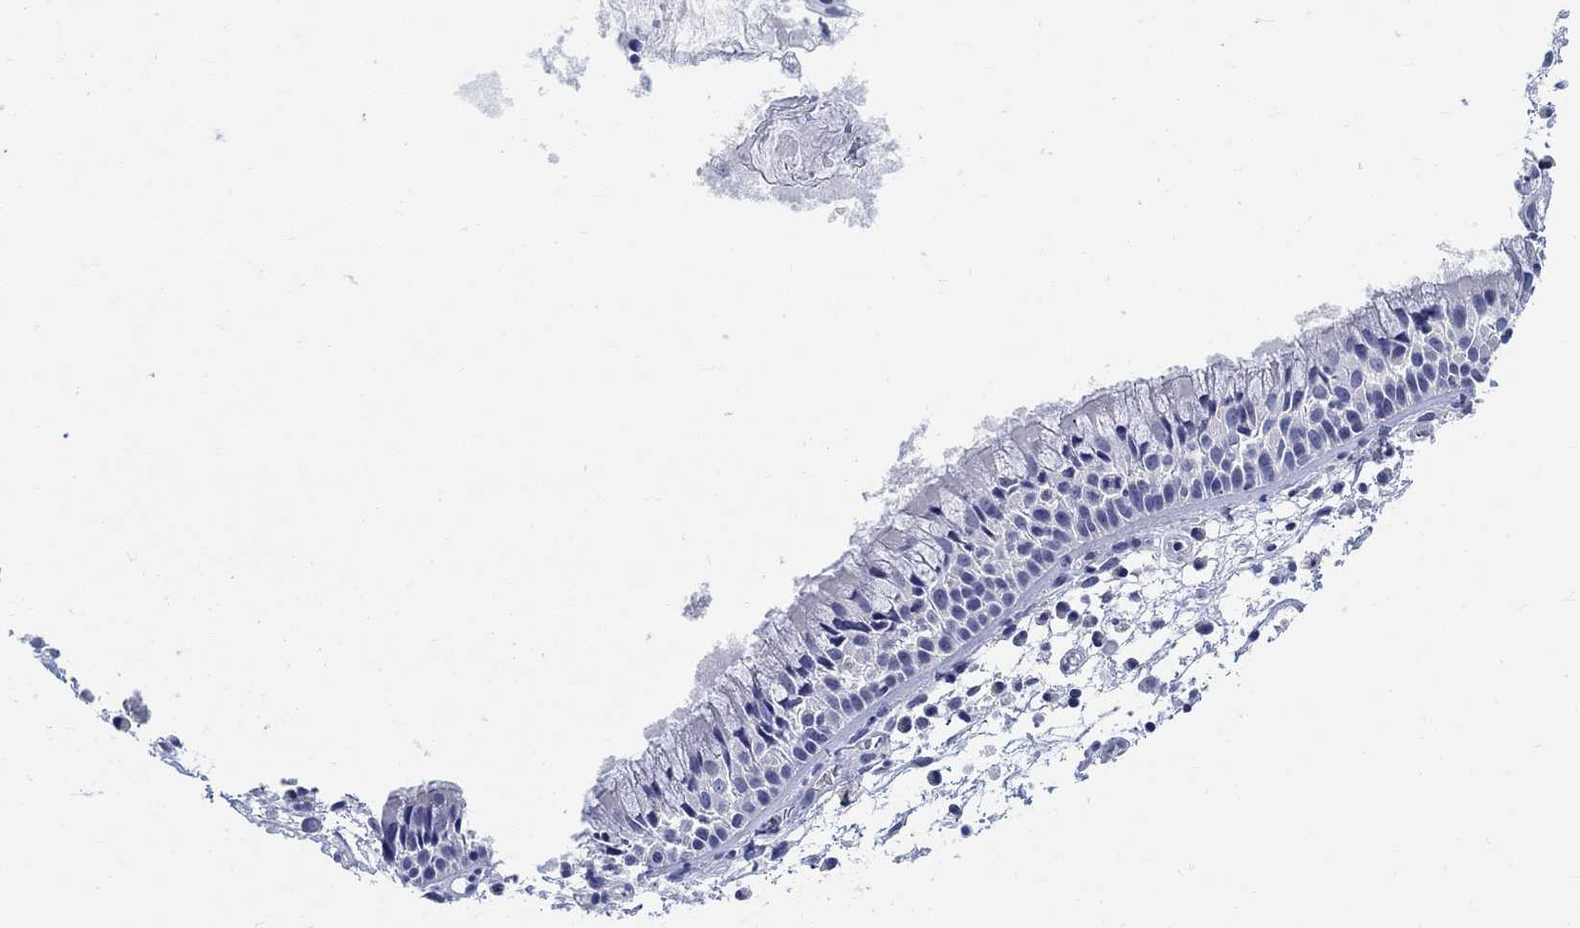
{"staining": {"intensity": "negative", "quantity": "none", "location": "none"}, "tissue": "nasopharynx", "cell_type": "Respiratory epithelial cells", "image_type": "normal", "snomed": [{"axis": "morphology", "description": "Normal tissue, NOS"}, {"axis": "topography", "description": "Nasopharynx"}], "caption": "A high-resolution image shows immunohistochemistry (IHC) staining of normal nasopharynx, which reveals no significant expression in respiratory epithelial cells. (DAB immunohistochemistry with hematoxylin counter stain).", "gene": "GRIA3", "patient": {"sex": "male", "age": 51}}